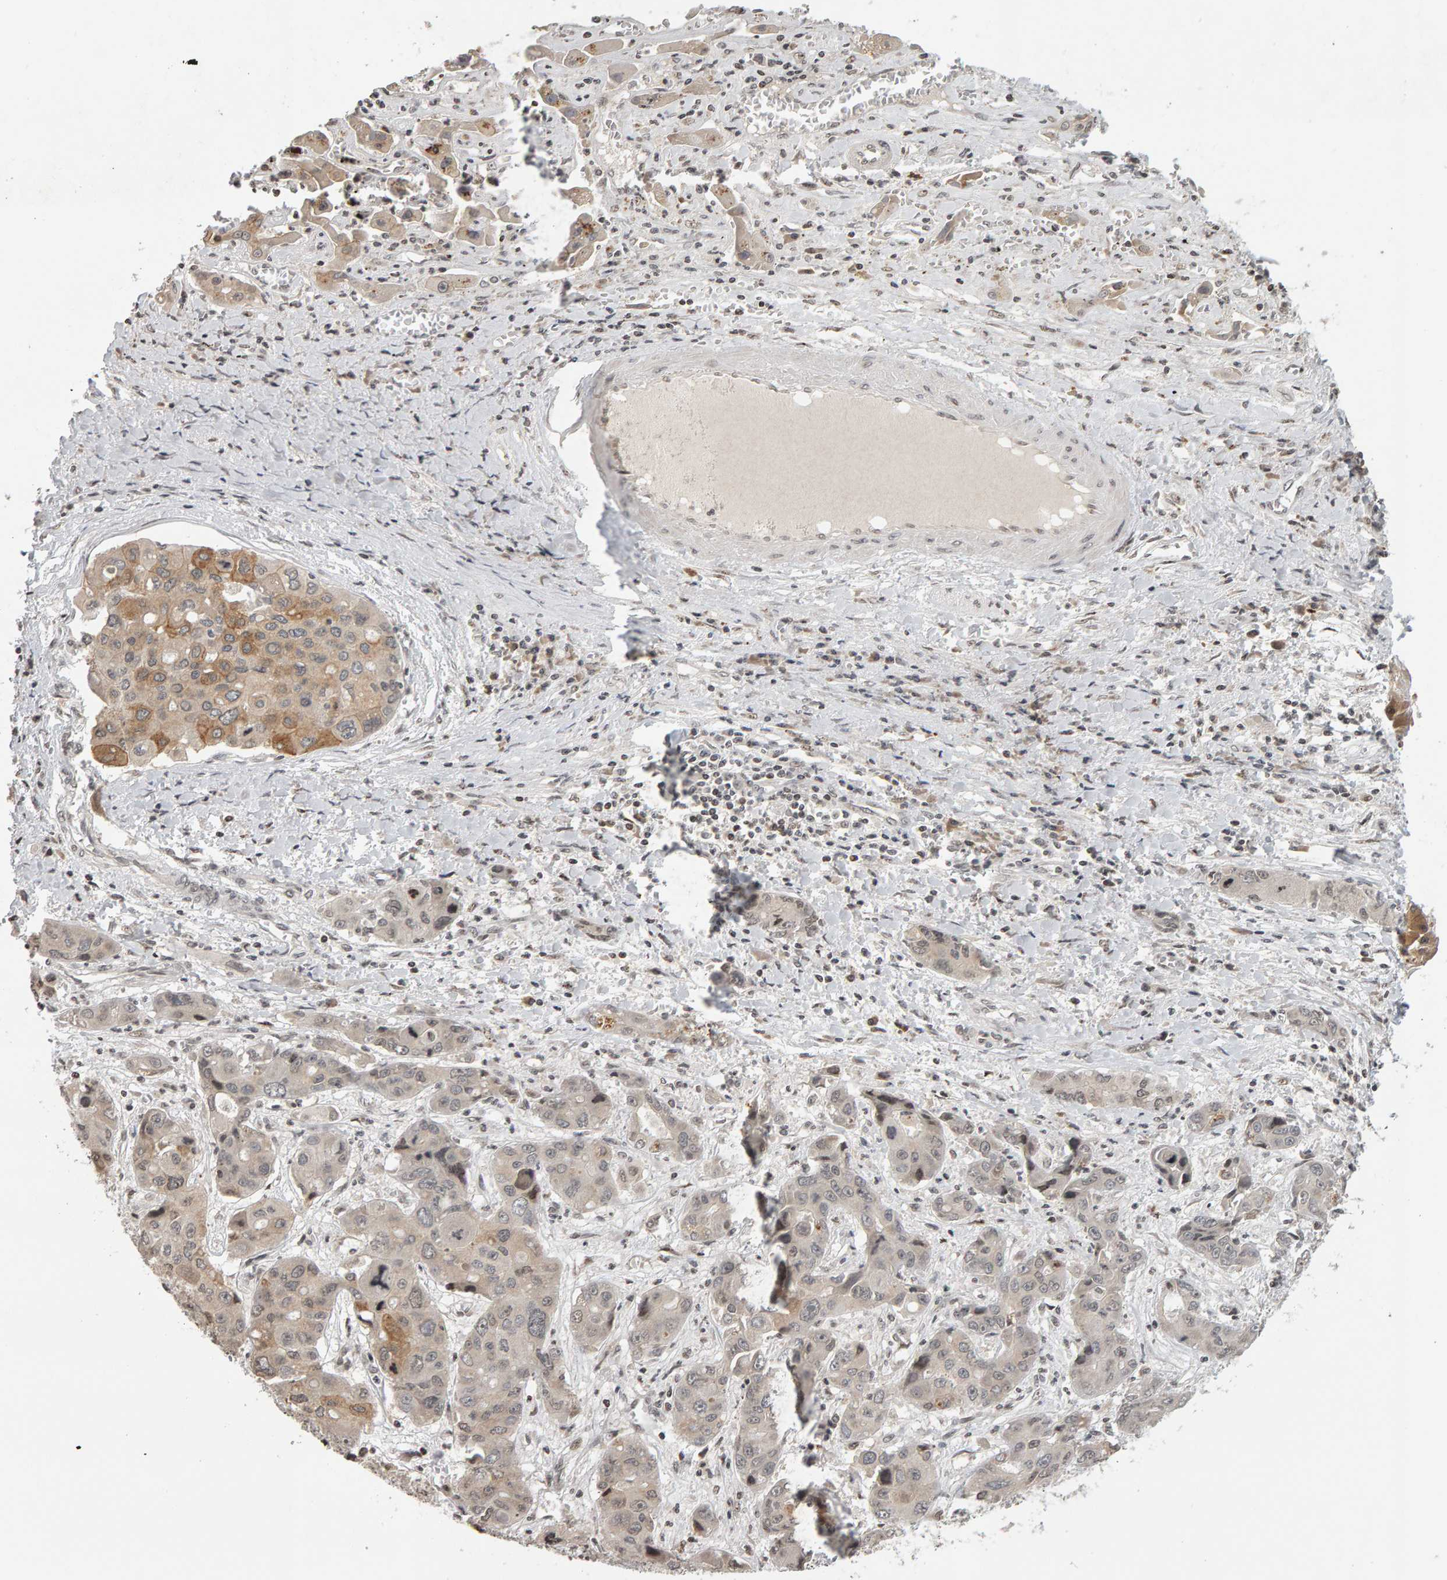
{"staining": {"intensity": "moderate", "quantity": "25%-75%", "location": "cytoplasmic/membranous"}, "tissue": "liver cancer", "cell_type": "Tumor cells", "image_type": "cancer", "snomed": [{"axis": "morphology", "description": "Cholangiocarcinoma"}, {"axis": "topography", "description": "Liver"}], "caption": "Cholangiocarcinoma (liver) stained with IHC reveals moderate cytoplasmic/membranous positivity in about 25%-75% of tumor cells.", "gene": "TRAM1", "patient": {"sex": "male", "age": 67}}